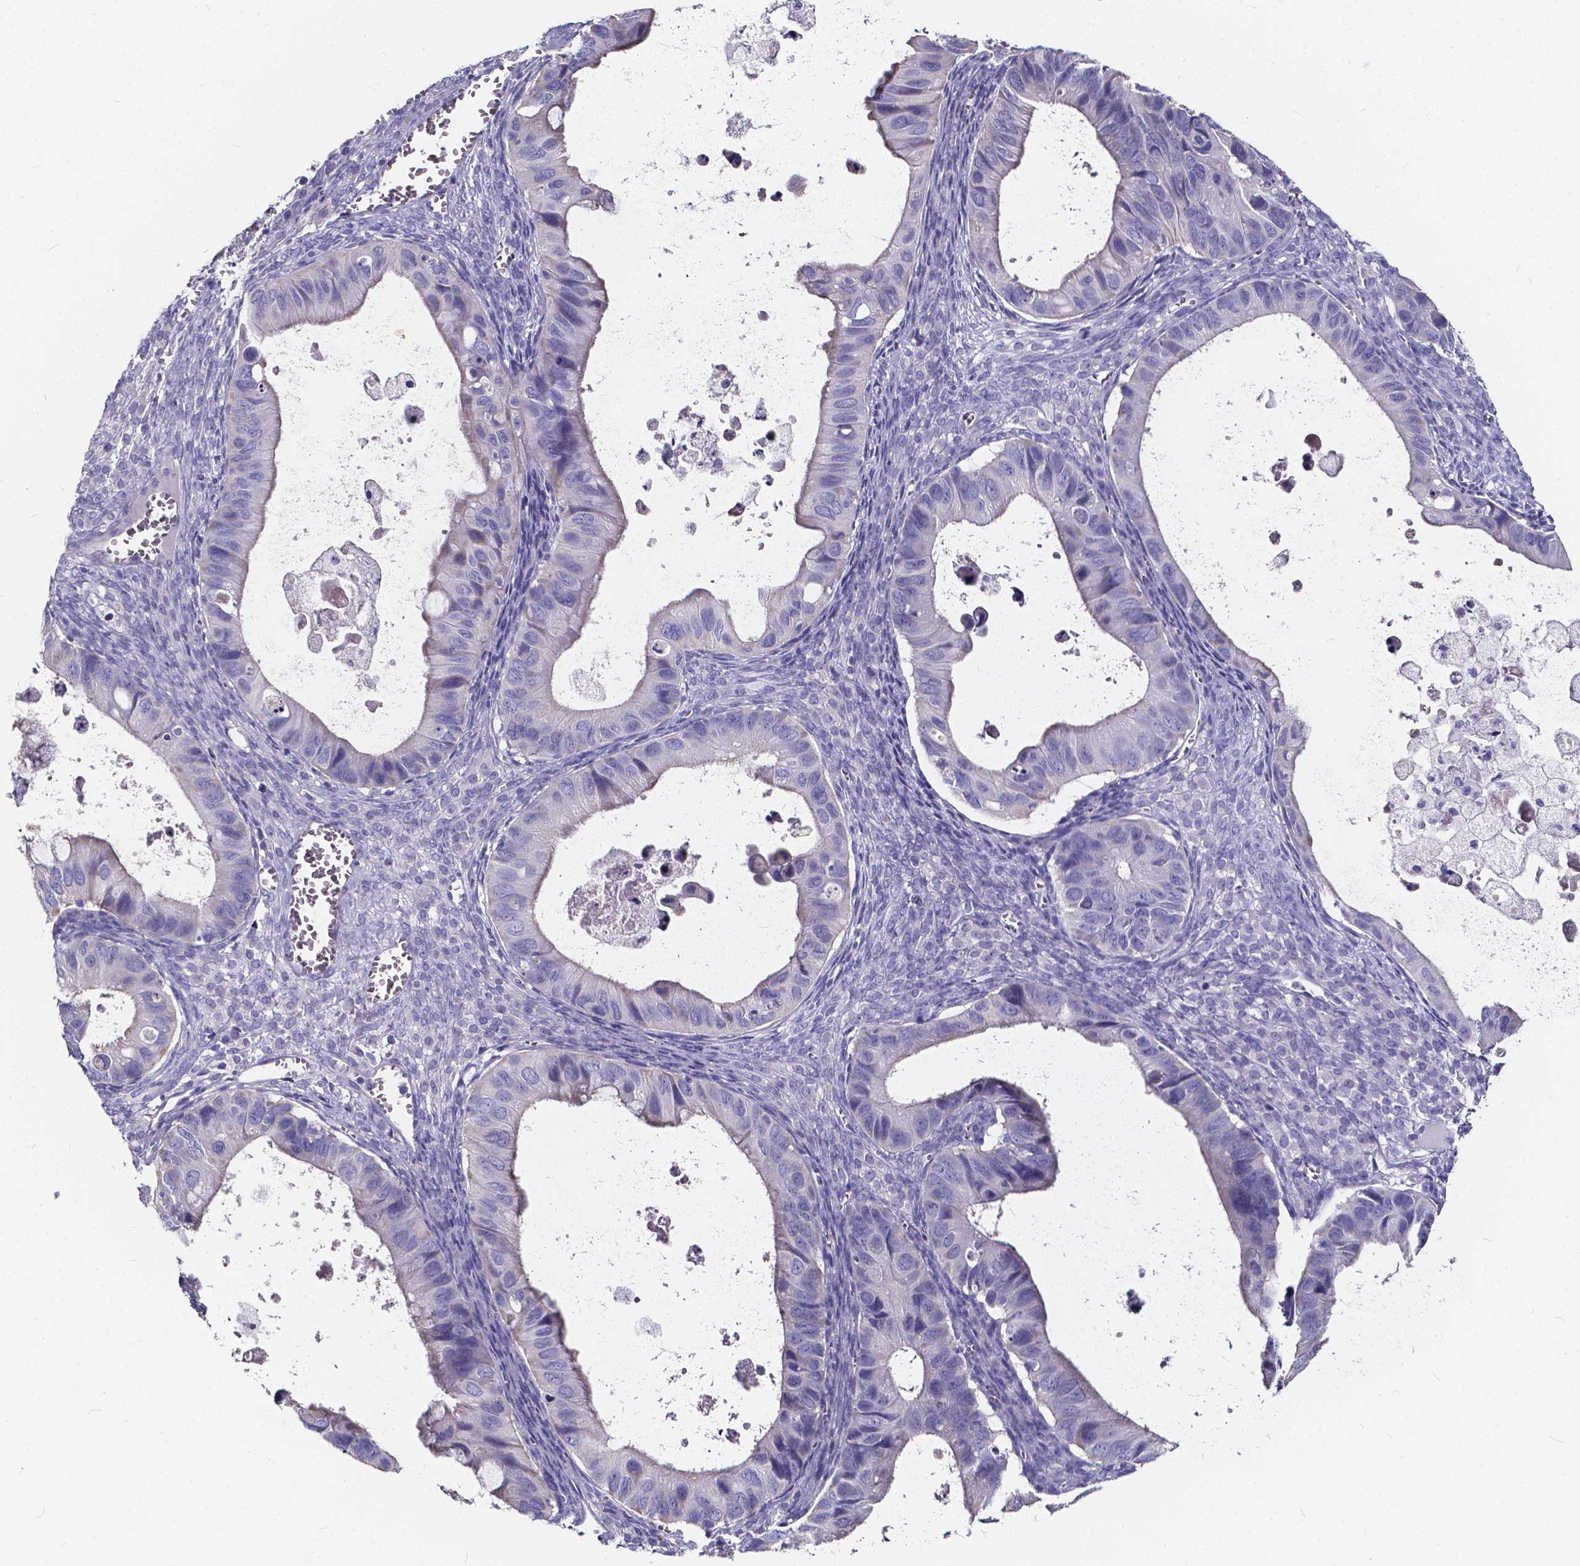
{"staining": {"intensity": "negative", "quantity": "none", "location": "none"}, "tissue": "ovarian cancer", "cell_type": "Tumor cells", "image_type": "cancer", "snomed": [{"axis": "morphology", "description": "Cystadenocarcinoma, mucinous, NOS"}, {"axis": "topography", "description": "Ovary"}], "caption": "Histopathology image shows no significant protein staining in tumor cells of mucinous cystadenocarcinoma (ovarian). (Brightfield microscopy of DAB immunohistochemistry (IHC) at high magnification).", "gene": "SPEF2", "patient": {"sex": "female", "age": 64}}